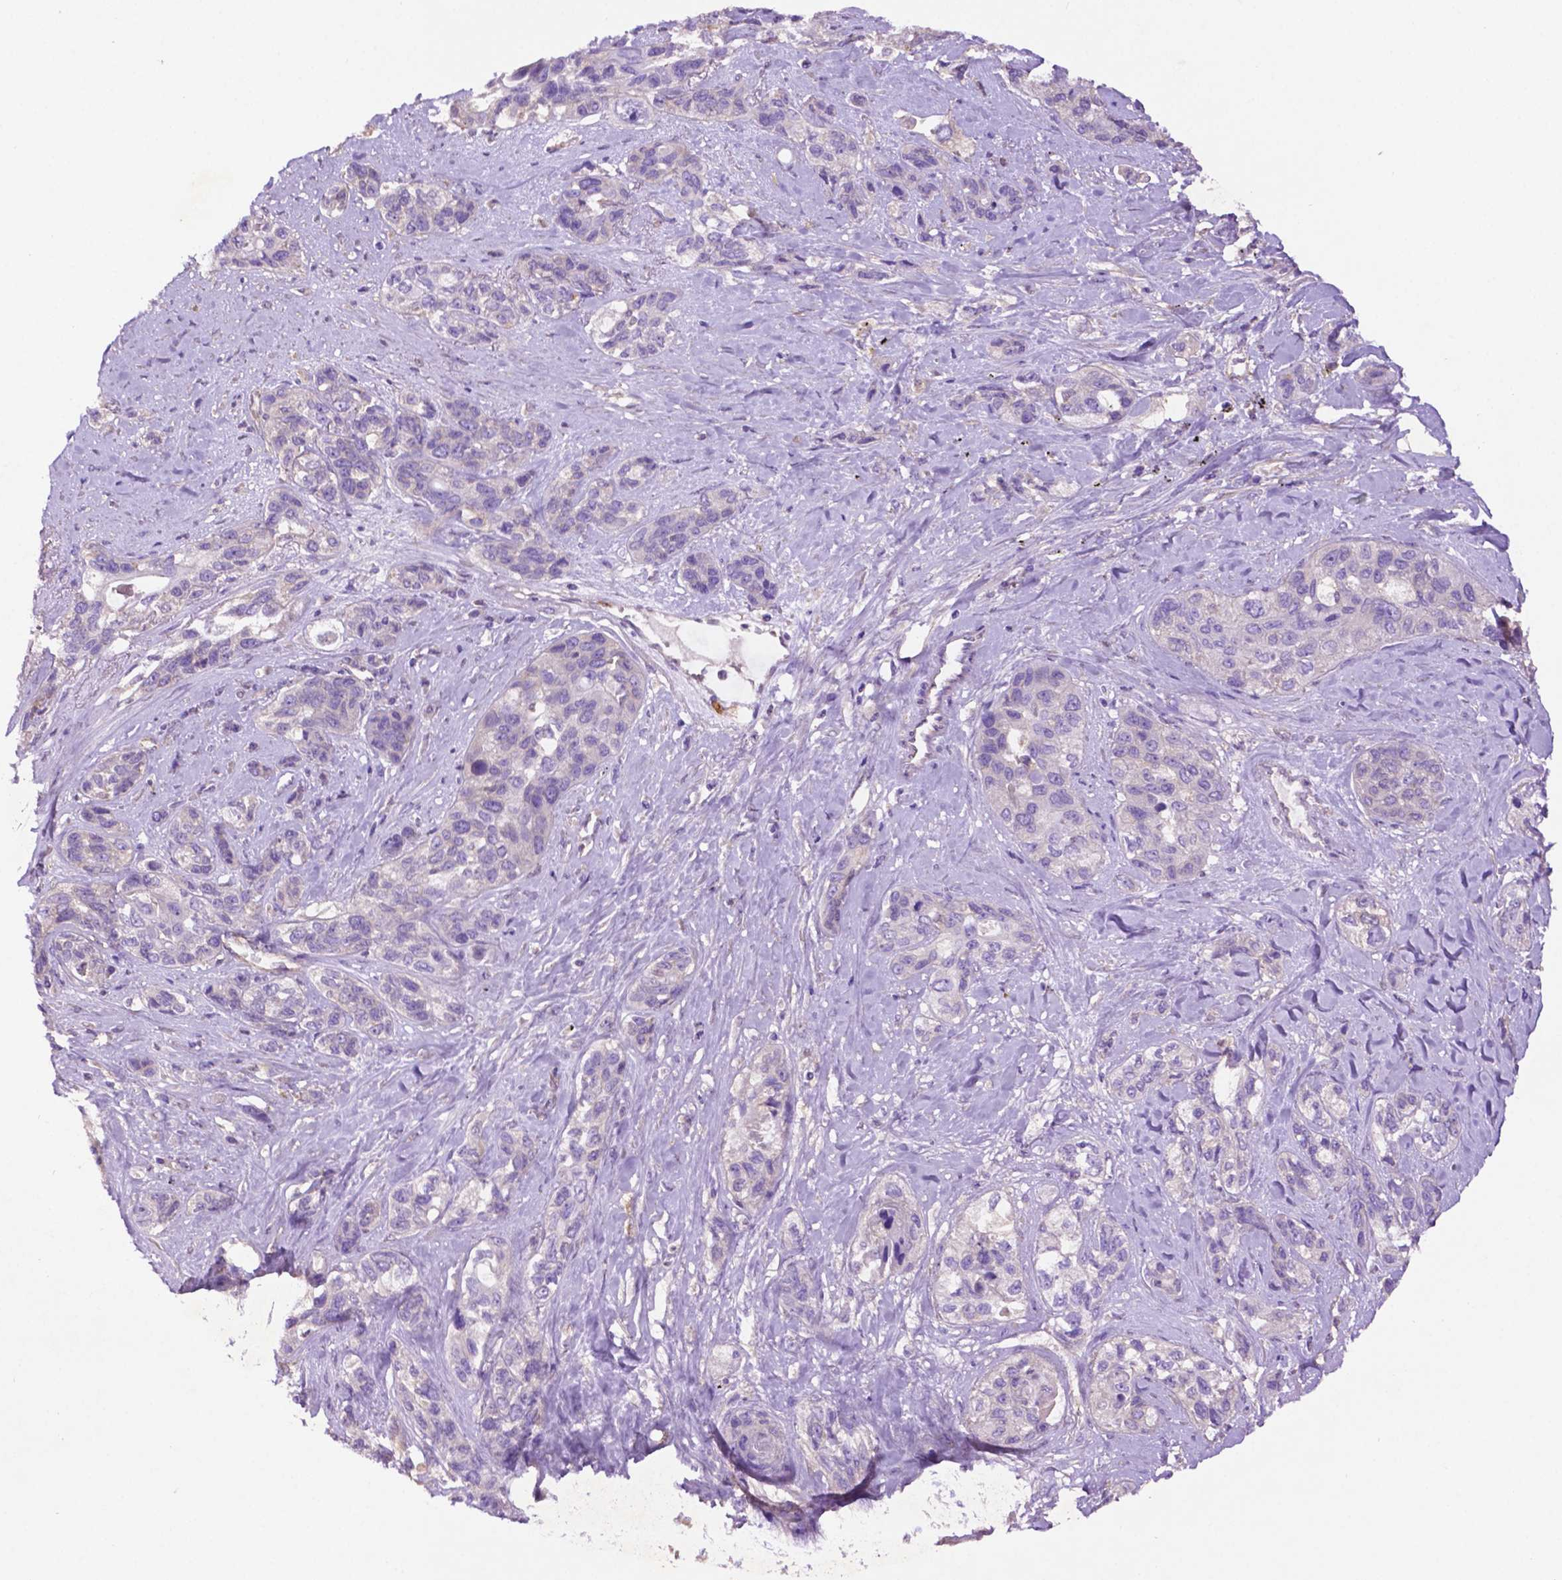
{"staining": {"intensity": "negative", "quantity": "none", "location": "none"}, "tissue": "lung cancer", "cell_type": "Tumor cells", "image_type": "cancer", "snomed": [{"axis": "morphology", "description": "Squamous cell carcinoma, NOS"}, {"axis": "topography", "description": "Lung"}], "caption": "This is an IHC micrograph of lung cancer (squamous cell carcinoma). There is no positivity in tumor cells.", "gene": "GDPD5", "patient": {"sex": "female", "age": 70}}